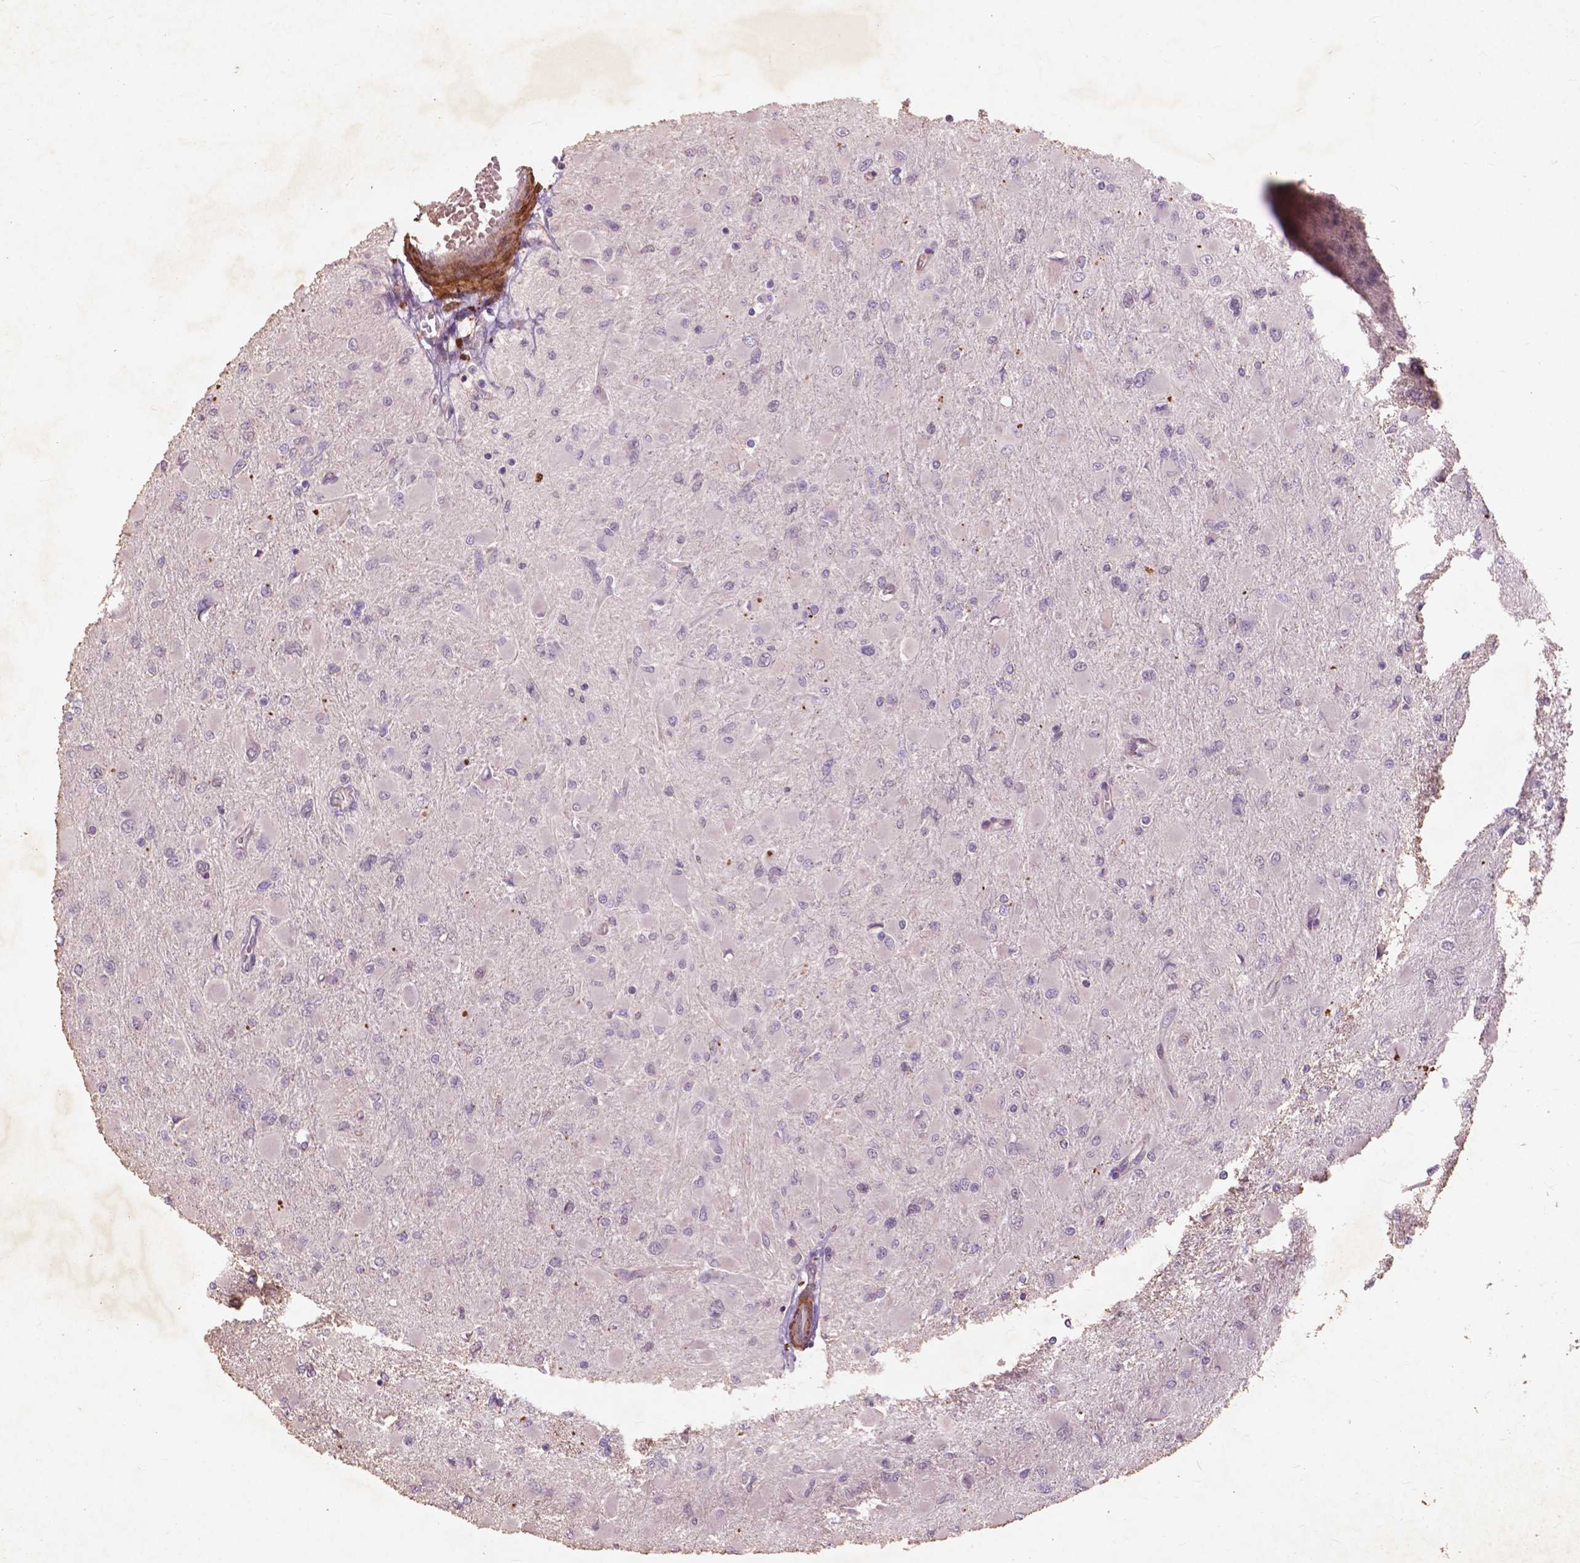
{"staining": {"intensity": "negative", "quantity": "none", "location": "none"}, "tissue": "glioma", "cell_type": "Tumor cells", "image_type": "cancer", "snomed": [{"axis": "morphology", "description": "Glioma, malignant, High grade"}, {"axis": "topography", "description": "Cerebral cortex"}], "caption": "Immunohistochemistry image of neoplastic tissue: human malignant high-grade glioma stained with DAB shows no significant protein staining in tumor cells.", "gene": "RFPL4B", "patient": {"sex": "female", "age": 36}}